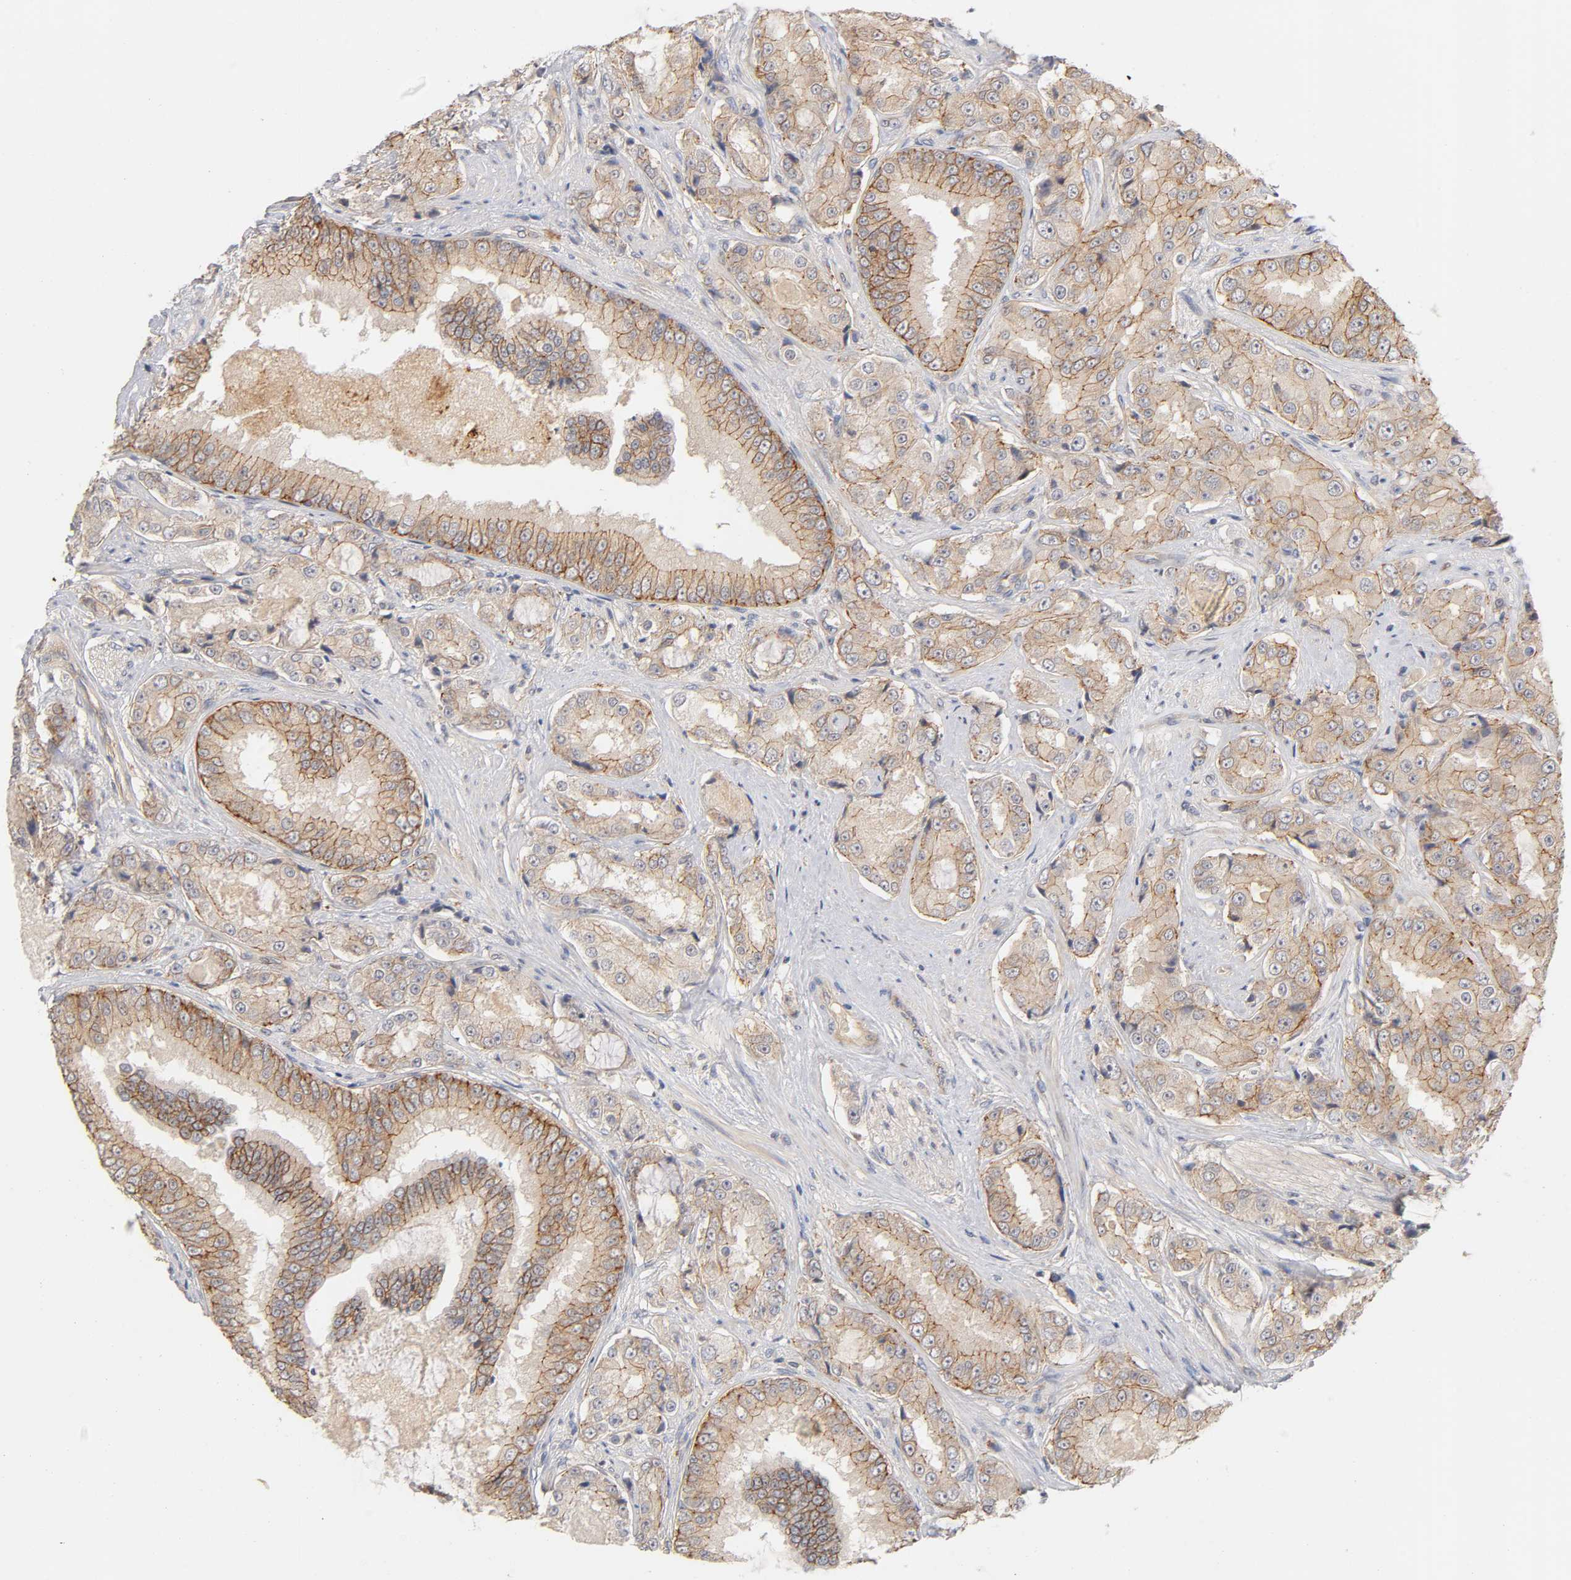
{"staining": {"intensity": "moderate", "quantity": ">75%", "location": "cytoplasmic/membranous"}, "tissue": "prostate cancer", "cell_type": "Tumor cells", "image_type": "cancer", "snomed": [{"axis": "morphology", "description": "Adenocarcinoma, High grade"}, {"axis": "topography", "description": "Prostate"}], "caption": "Prostate cancer tissue displays moderate cytoplasmic/membranous positivity in approximately >75% of tumor cells (Stains: DAB in brown, nuclei in blue, Microscopy: brightfield microscopy at high magnification).", "gene": "PDZD11", "patient": {"sex": "male", "age": 73}}